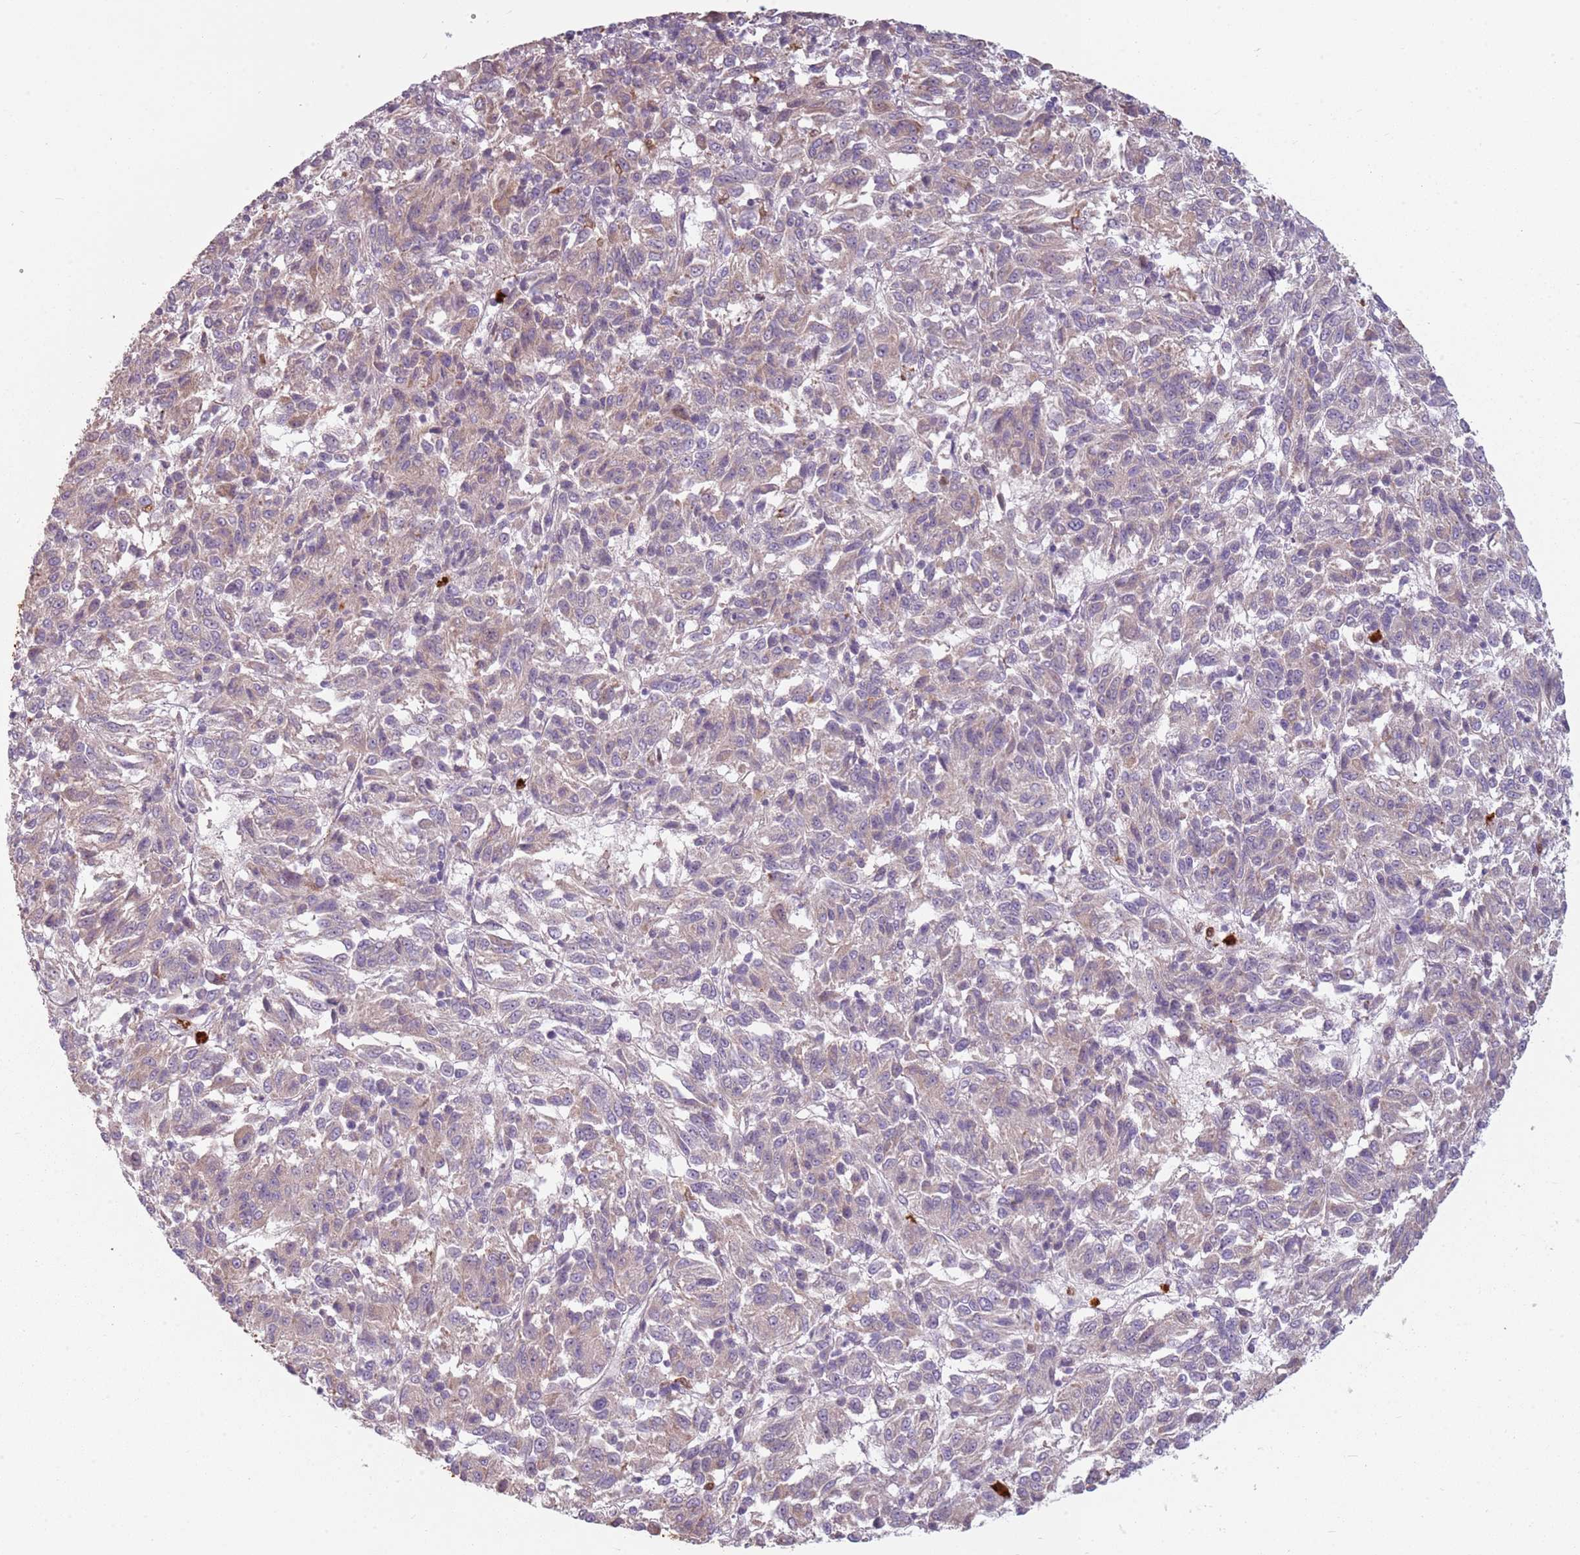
{"staining": {"intensity": "weak", "quantity": "<25%", "location": "cytoplasmic/membranous"}, "tissue": "melanoma", "cell_type": "Tumor cells", "image_type": "cancer", "snomed": [{"axis": "morphology", "description": "Malignant melanoma, Metastatic site"}, {"axis": "topography", "description": "Lung"}], "caption": "Malignant melanoma (metastatic site) was stained to show a protein in brown. There is no significant positivity in tumor cells. (Brightfield microscopy of DAB immunohistochemistry at high magnification).", "gene": "SPAG4", "patient": {"sex": "male", "age": 64}}